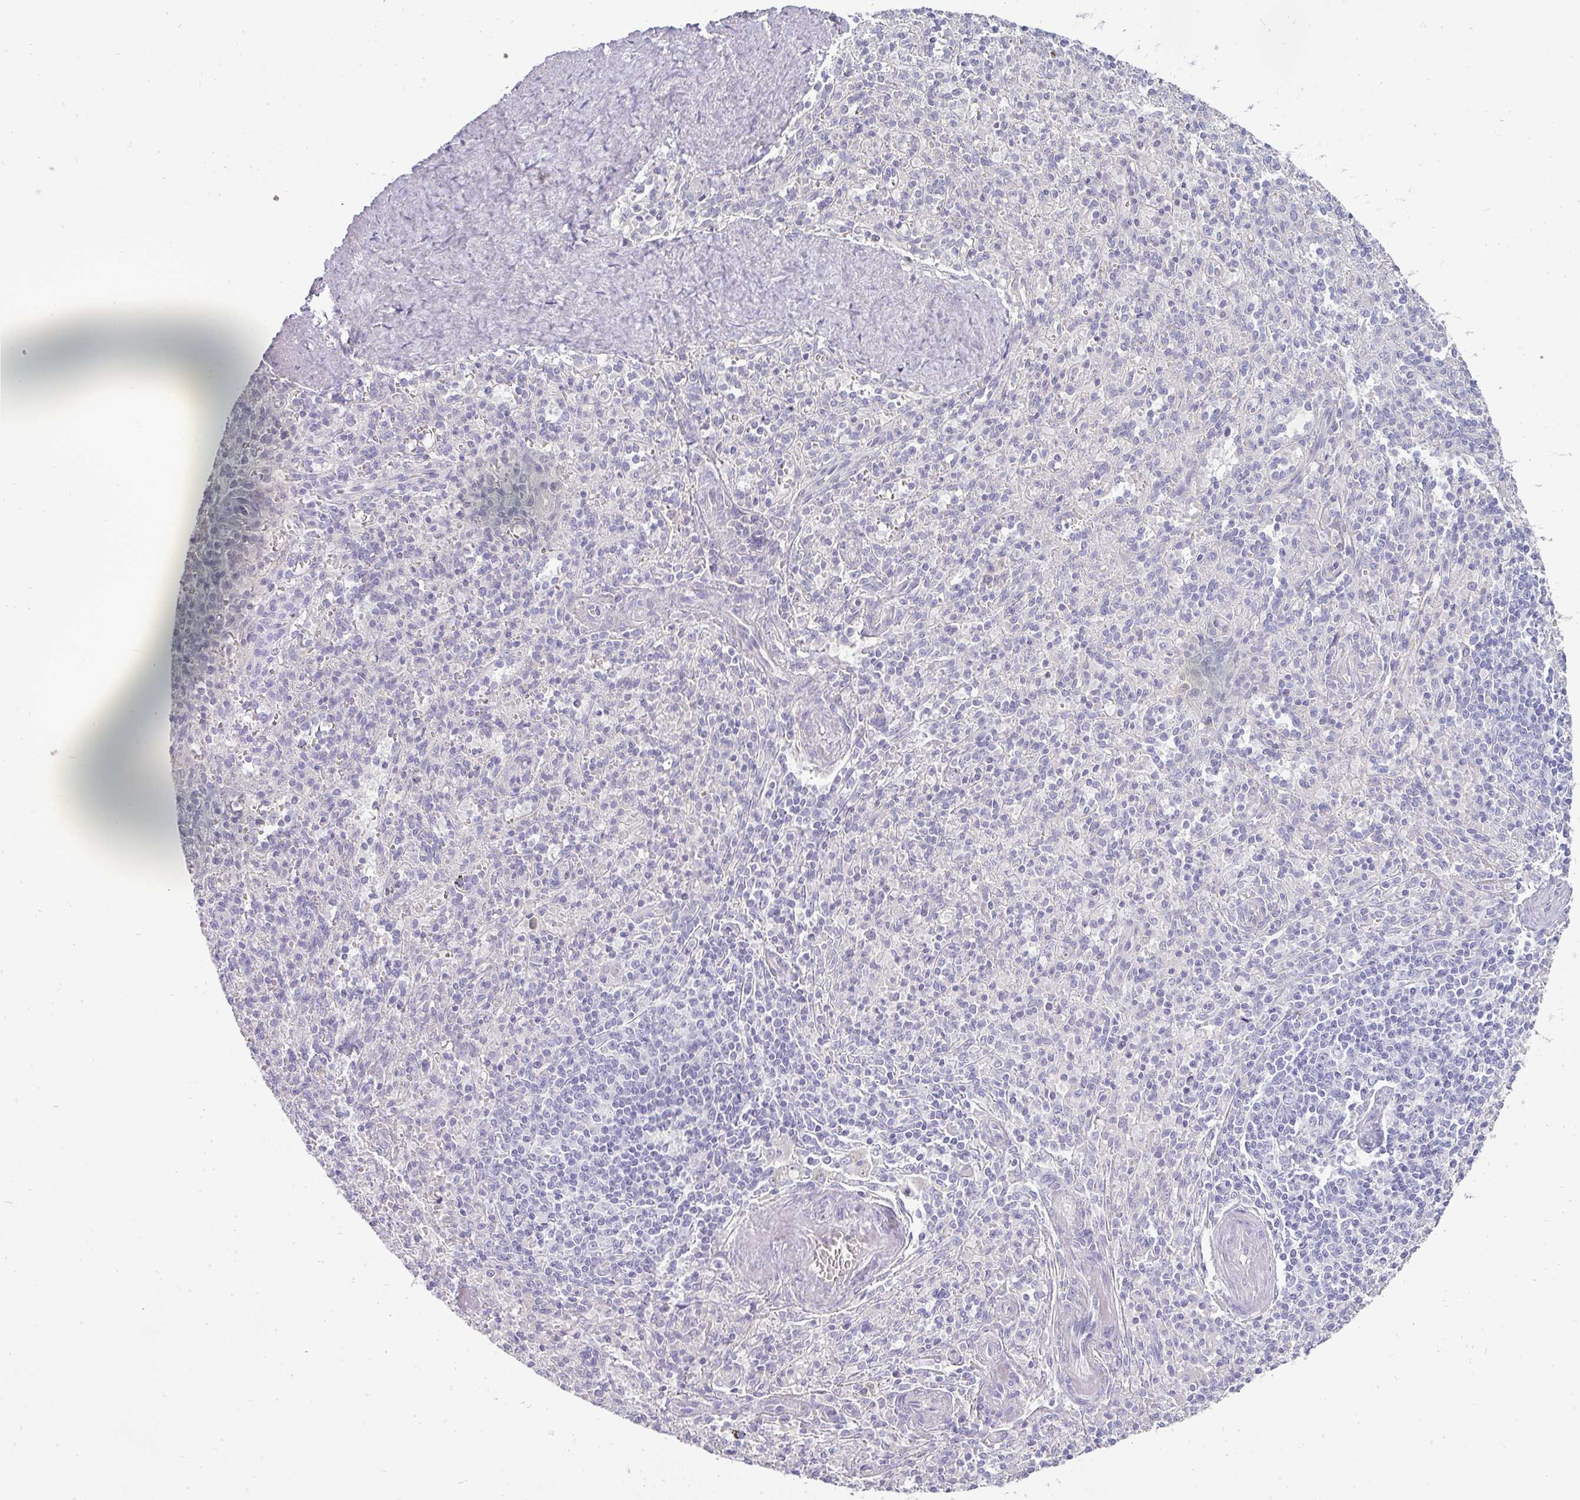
{"staining": {"intensity": "negative", "quantity": "none", "location": "none"}, "tissue": "spleen", "cell_type": "Cells in red pulp", "image_type": "normal", "snomed": [{"axis": "morphology", "description": "Normal tissue, NOS"}, {"axis": "topography", "description": "Spleen"}], "caption": "Image shows no protein positivity in cells in red pulp of normal spleen.", "gene": "ASXL3", "patient": {"sex": "female", "age": 70}}